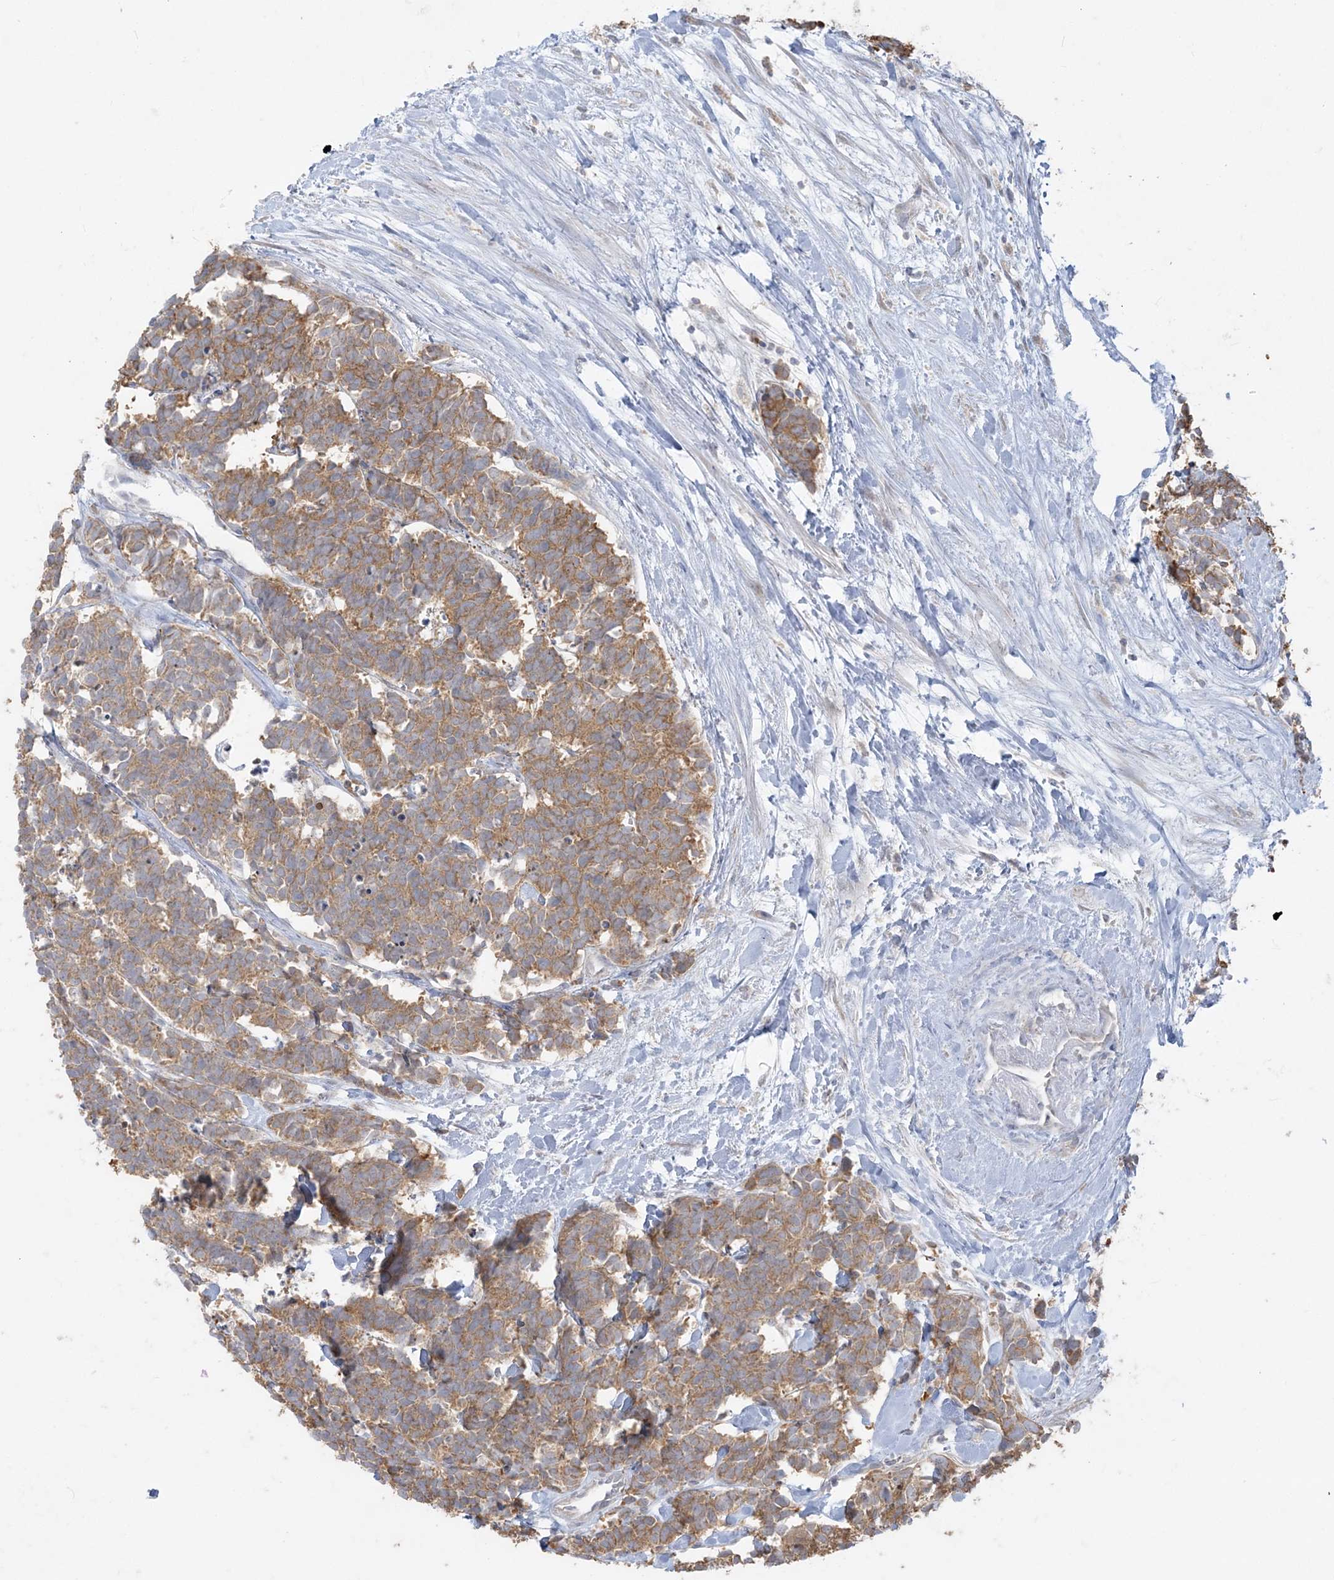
{"staining": {"intensity": "moderate", "quantity": ">75%", "location": "cytoplasmic/membranous"}, "tissue": "carcinoid", "cell_type": "Tumor cells", "image_type": "cancer", "snomed": [{"axis": "morphology", "description": "Carcinoma, NOS"}, {"axis": "morphology", "description": "Carcinoid, malignant, NOS"}, {"axis": "topography", "description": "Urinary bladder"}], "caption": "Carcinoid stained with a brown dye reveals moderate cytoplasmic/membranous positive positivity in approximately >75% of tumor cells.", "gene": "ZC3H6", "patient": {"sex": "male", "age": 57}}